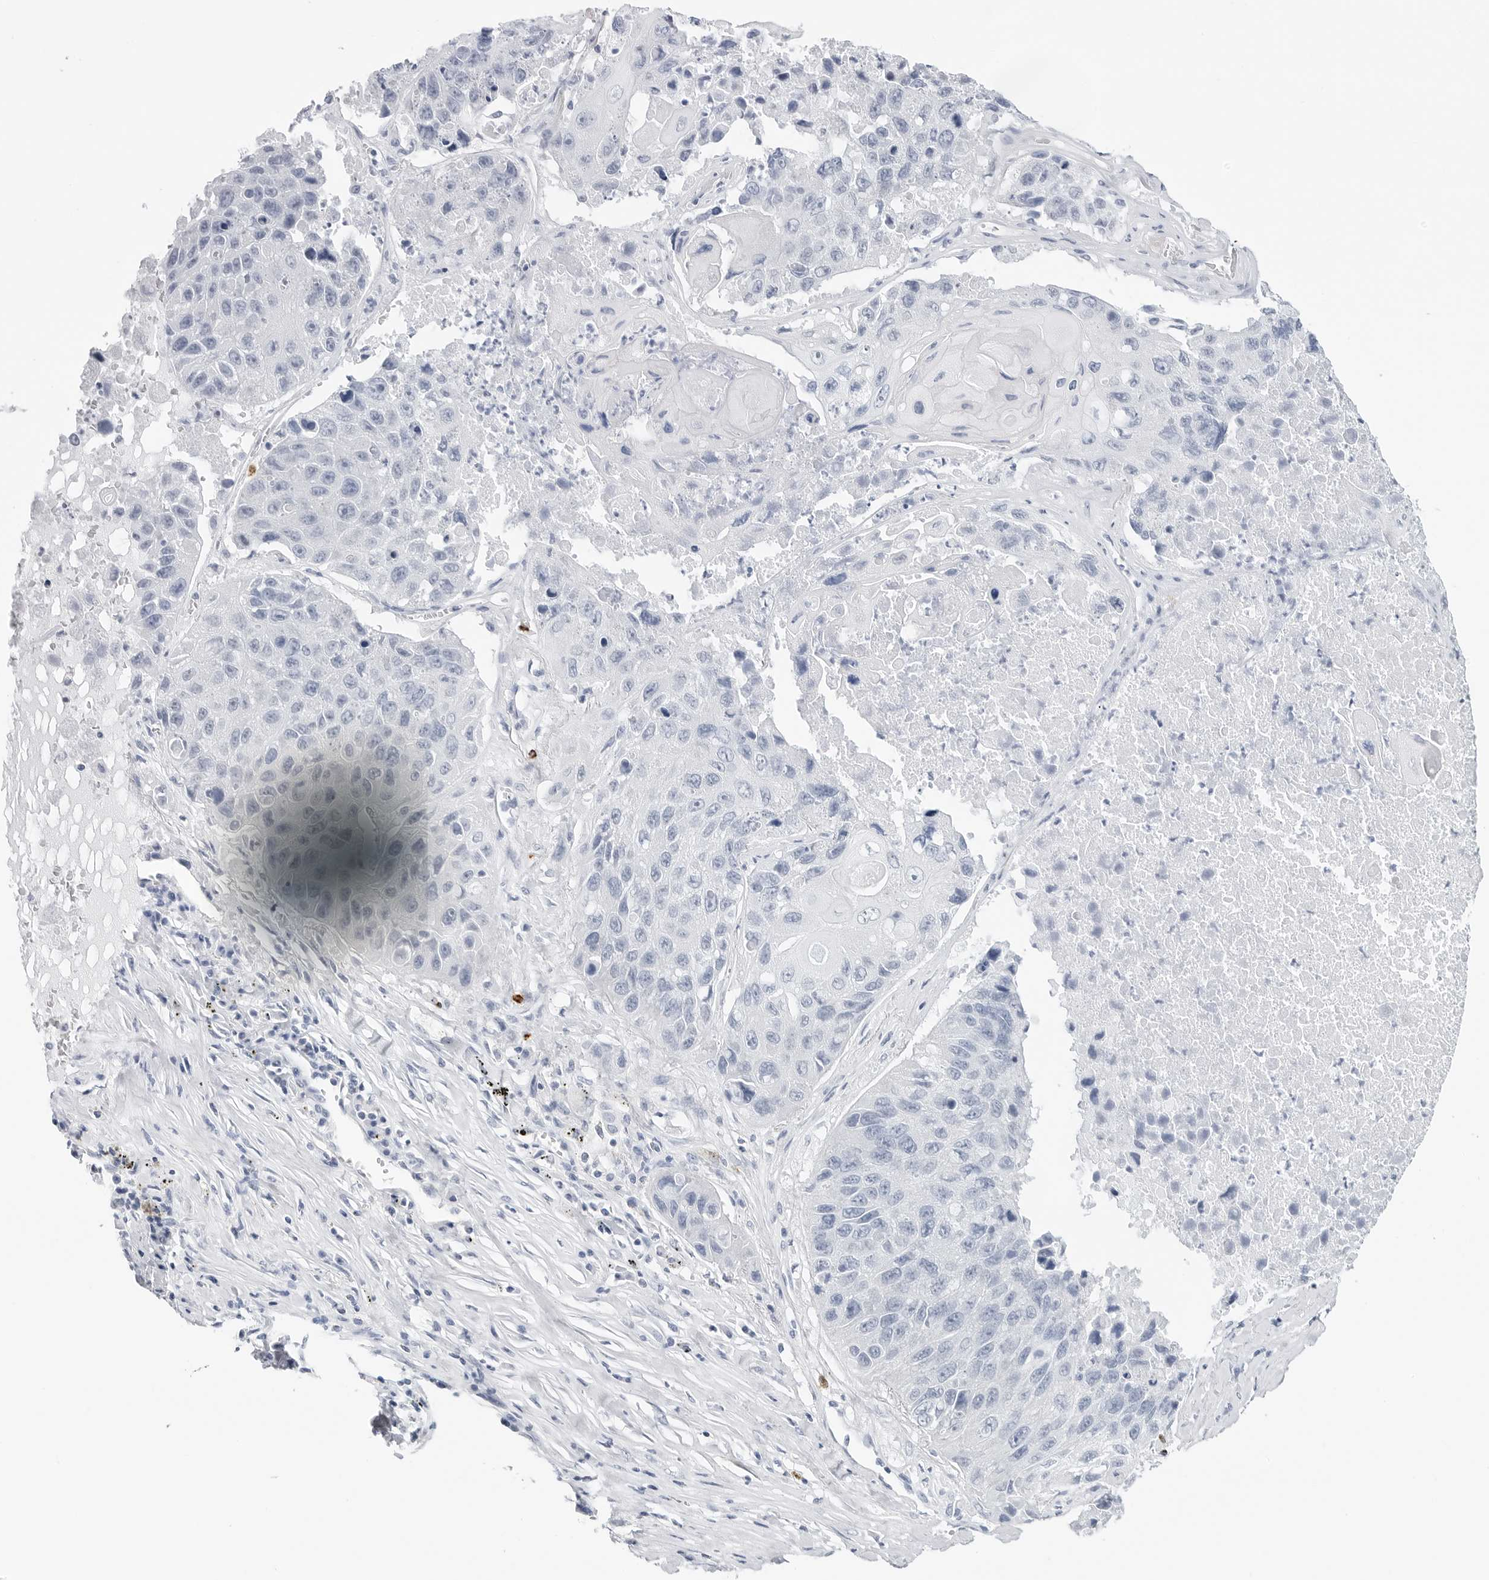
{"staining": {"intensity": "negative", "quantity": "none", "location": "none"}, "tissue": "lung cancer", "cell_type": "Tumor cells", "image_type": "cancer", "snomed": [{"axis": "morphology", "description": "Squamous cell carcinoma, NOS"}, {"axis": "topography", "description": "Lung"}], "caption": "Lung cancer stained for a protein using immunohistochemistry reveals no positivity tumor cells.", "gene": "HSPB7", "patient": {"sex": "male", "age": 61}}